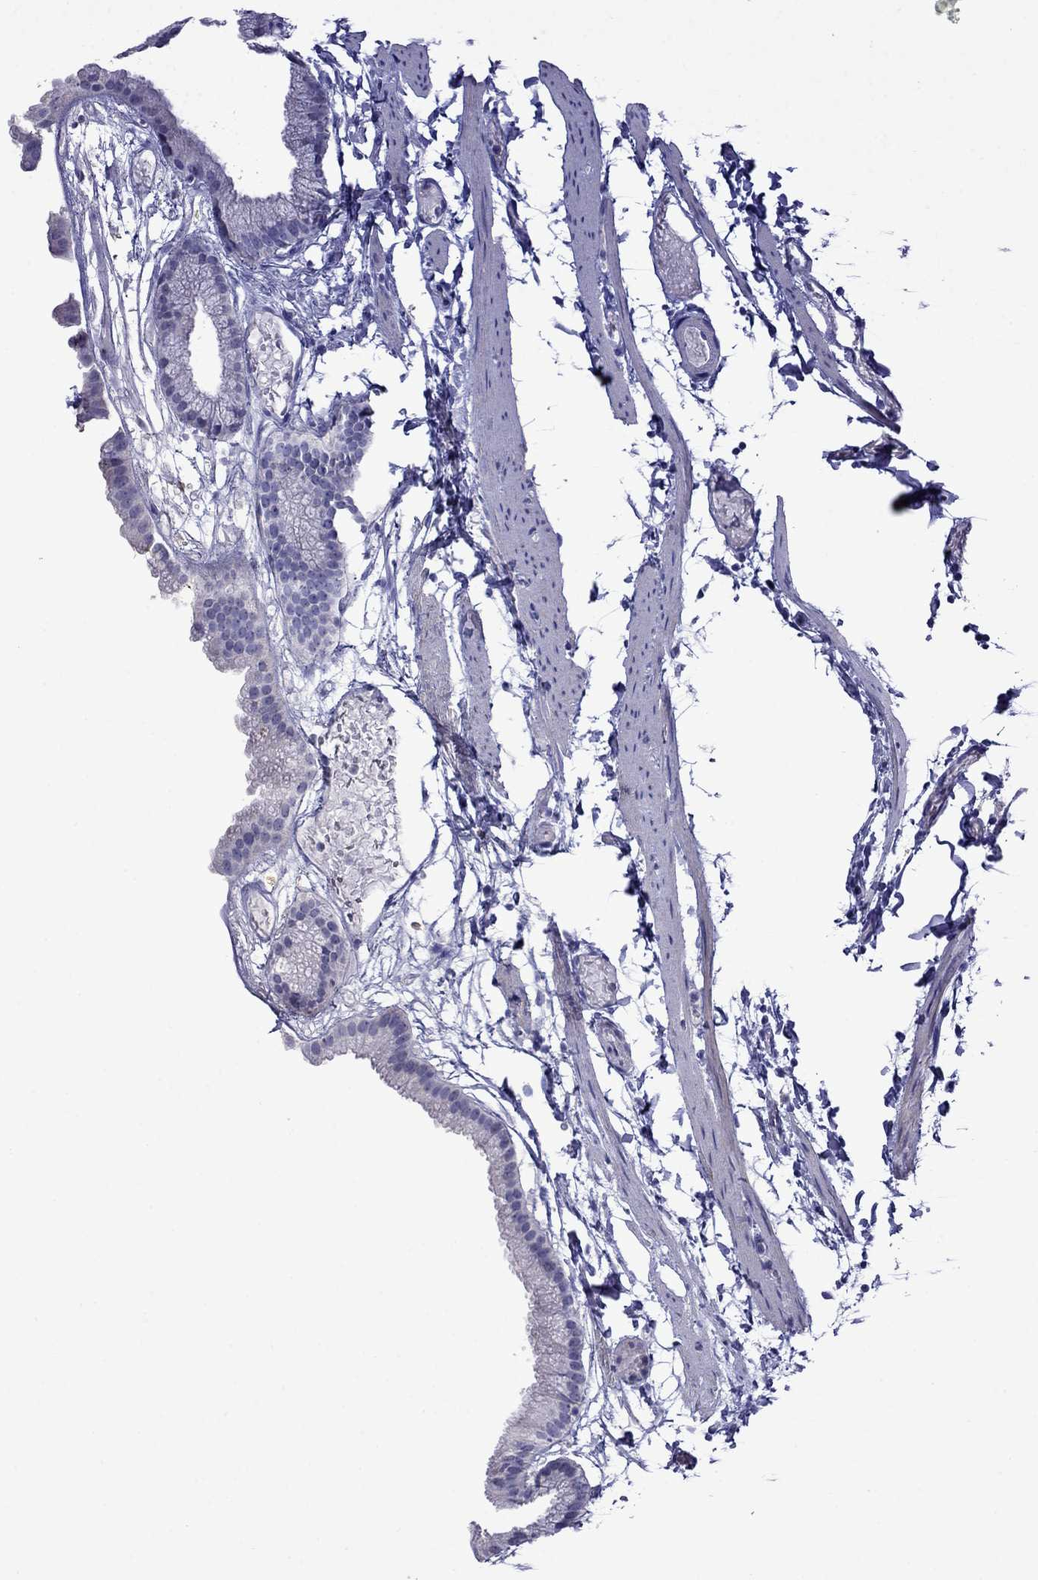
{"staining": {"intensity": "negative", "quantity": "none", "location": "none"}, "tissue": "gallbladder", "cell_type": "Glandular cells", "image_type": "normal", "snomed": [{"axis": "morphology", "description": "Normal tissue, NOS"}, {"axis": "topography", "description": "Gallbladder"}], "caption": "Immunohistochemistry of unremarkable gallbladder demonstrates no staining in glandular cells. (DAB IHC, high magnification).", "gene": "STAR", "patient": {"sex": "female", "age": 45}}